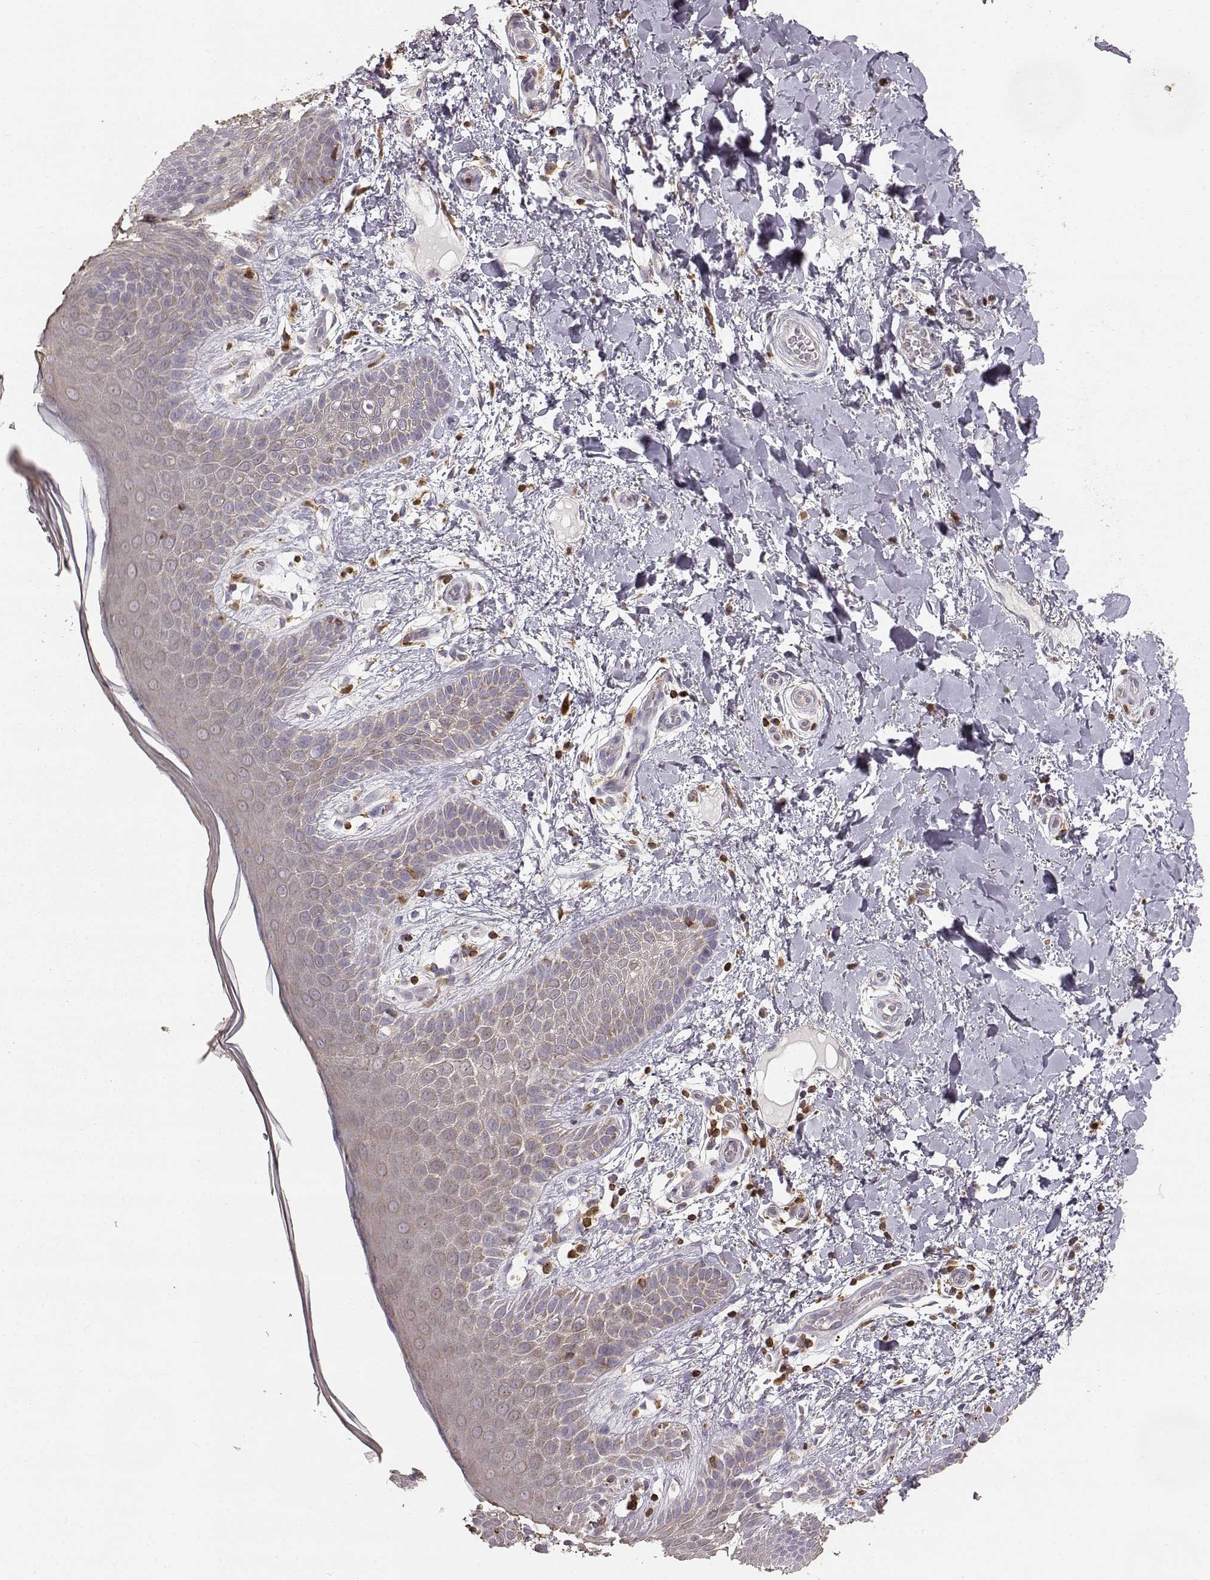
{"staining": {"intensity": "moderate", "quantity": ">75%", "location": "cytoplasmic/membranous"}, "tissue": "skin", "cell_type": "Epidermal cells", "image_type": "normal", "snomed": [{"axis": "morphology", "description": "Normal tissue, NOS"}, {"axis": "topography", "description": "Anal"}], "caption": "The immunohistochemical stain labels moderate cytoplasmic/membranous staining in epidermal cells of normal skin. (DAB (3,3'-diaminobenzidine) IHC with brightfield microscopy, high magnification).", "gene": "GRAP2", "patient": {"sex": "male", "age": 36}}